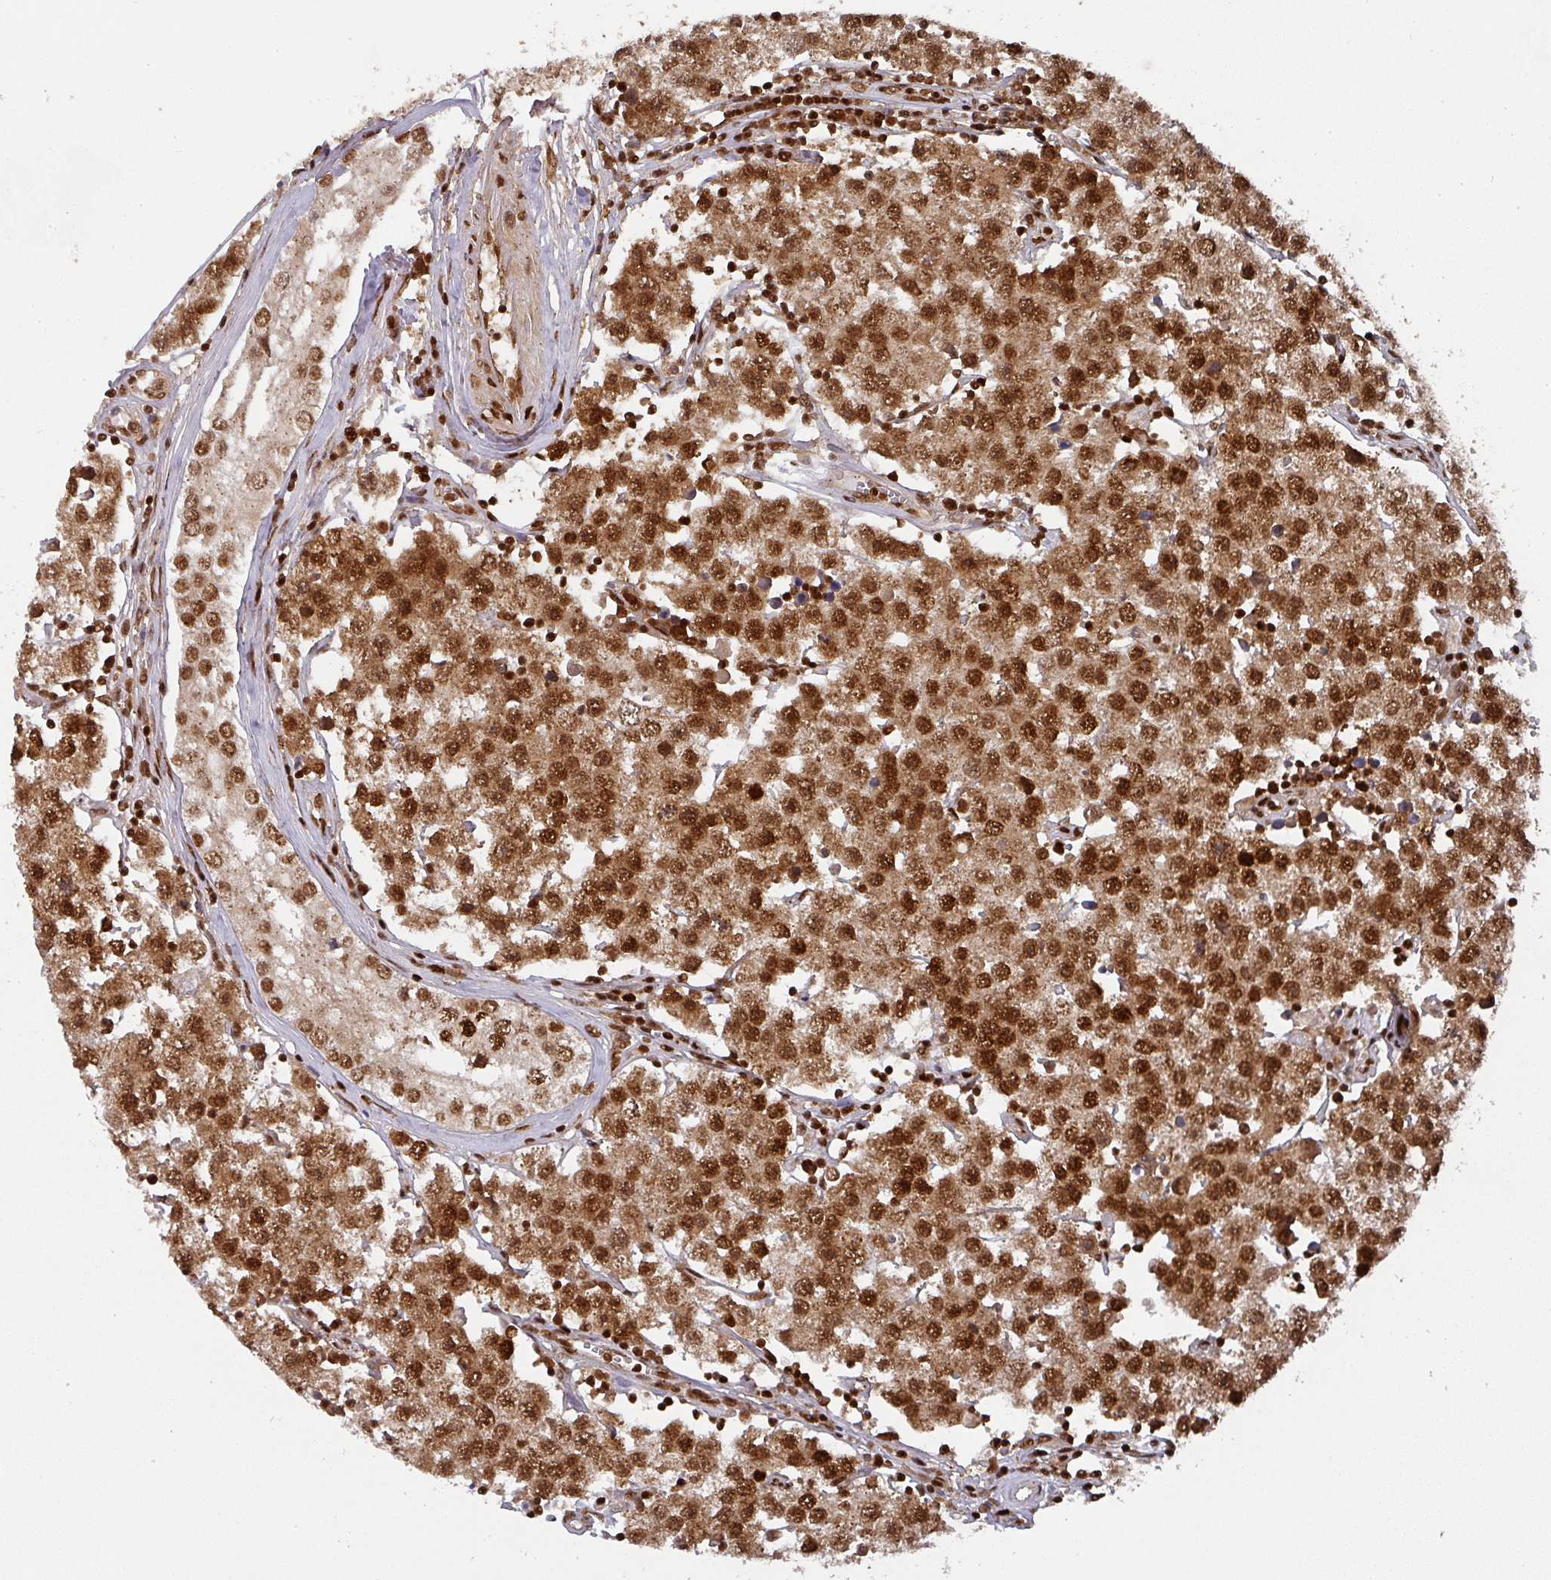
{"staining": {"intensity": "strong", "quantity": ">75%", "location": "cytoplasmic/membranous,nuclear"}, "tissue": "testis cancer", "cell_type": "Tumor cells", "image_type": "cancer", "snomed": [{"axis": "morphology", "description": "Seminoma, NOS"}, {"axis": "topography", "description": "Testis"}], "caption": "Immunohistochemical staining of seminoma (testis) displays strong cytoplasmic/membranous and nuclear protein positivity in approximately >75% of tumor cells. (Stains: DAB in brown, nuclei in blue, Microscopy: brightfield microscopy at high magnification).", "gene": "DIDO1", "patient": {"sex": "male", "age": 34}}